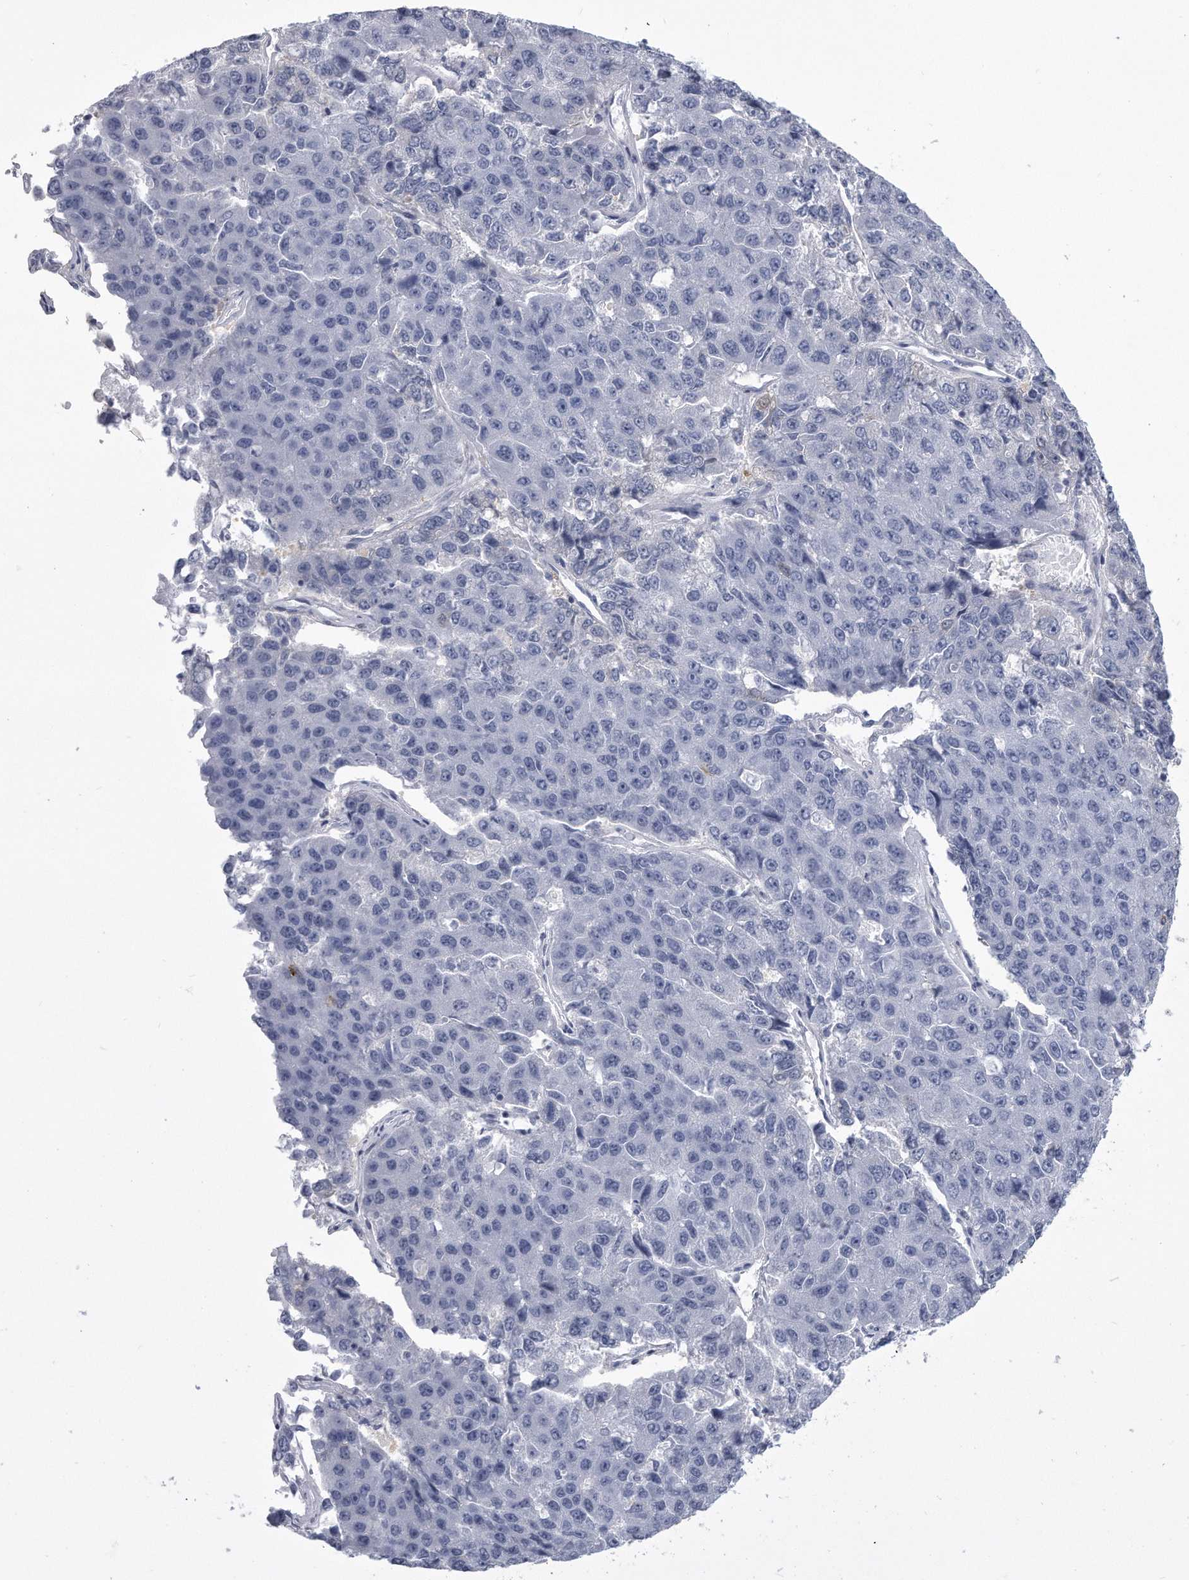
{"staining": {"intensity": "negative", "quantity": "none", "location": "none"}, "tissue": "pancreatic cancer", "cell_type": "Tumor cells", "image_type": "cancer", "snomed": [{"axis": "morphology", "description": "Adenocarcinoma, NOS"}, {"axis": "topography", "description": "Pancreas"}], "caption": "Pancreatic cancer was stained to show a protein in brown. There is no significant expression in tumor cells.", "gene": "PYGB", "patient": {"sex": "male", "age": 50}}